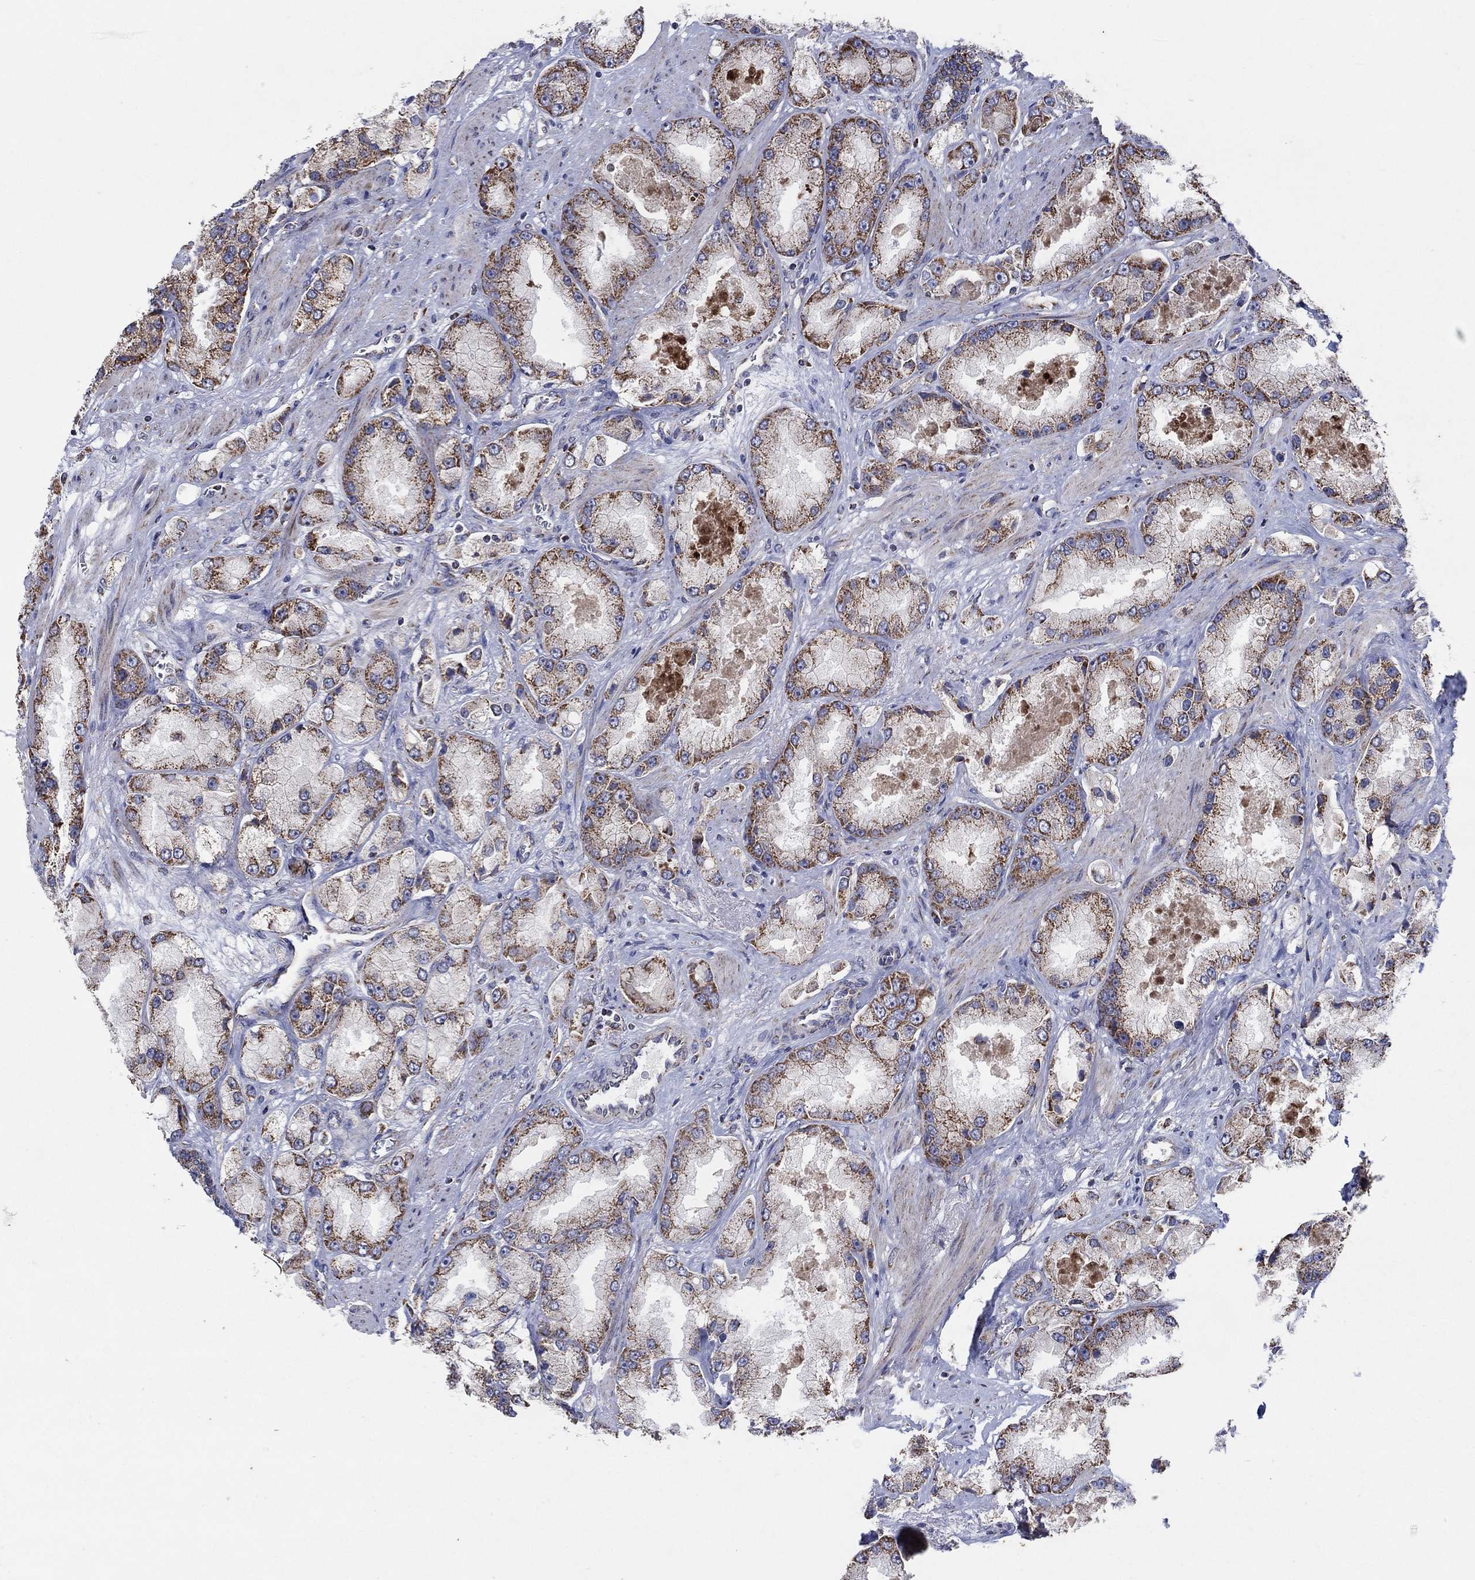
{"staining": {"intensity": "strong", "quantity": "25%-75%", "location": "cytoplasmic/membranous"}, "tissue": "prostate cancer", "cell_type": "Tumor cells", "image_type": "cancer", "snomed": [{"axis": "morphology", "description": "Adenocarcinoma, NOS"}, {"axis": "topography", "description": "Prostate and seminal vesicle, NOS"}, {"axis": "topography", "description": "Prostate"}], "caption": "Protein expression analysis of prostate cancer (adenocarcinoma) exhibits strong cytoplasmic/membranous expression in about 25%-75% of tumor cells. The protein of interest is shown in brown color, while the nuclei are stained blue.", "gene": "C9orf85", "patient": {"sex": "male", "age": 64}}